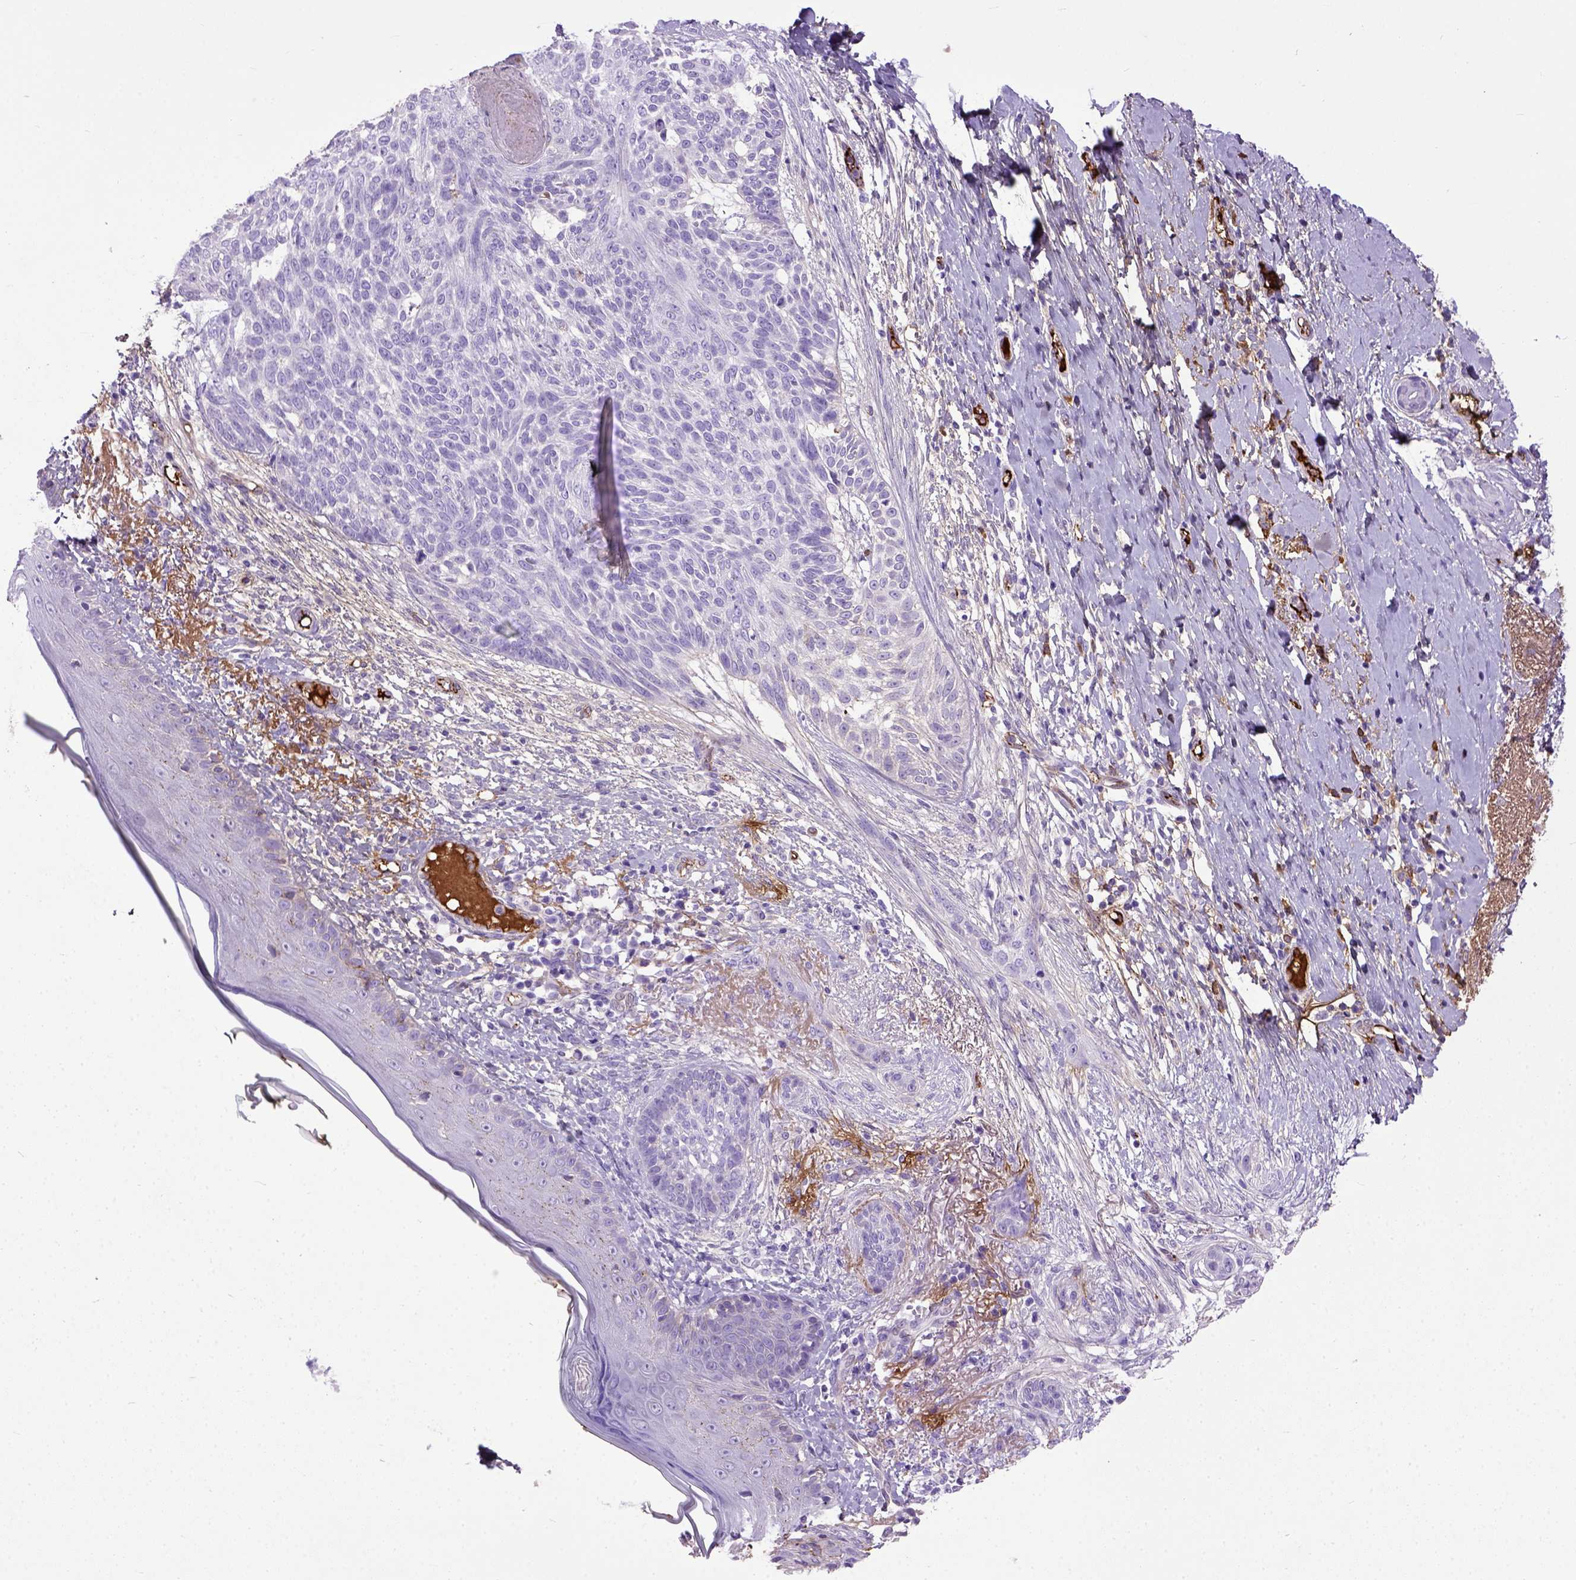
{"staining": {"intensity": "negative", "quantity": "none", "location": "none"}, "tissue": "skin cancer", "cell_type": "Tumor cells", "image_type": "cancer", "snomed": [{"axis": "morphology", "description": "Normal tissue, NOS"}, {"axis": "morphology", "description": "Basal cell carcinoma"}, {"axis": "topography", "description": "Skin"}], "caption": "Immunohistochemistry photomicrograph of neoplastic tissue: basal cell carcinoma (skin) stained with DAB displays no significant protein positivity in tumor cells. (Immunohistochemistry (ihc), brightfield microscopy, high magnification).", "gene": "ADAMTS8", "patient": {"sex": "male", "age": 84}}